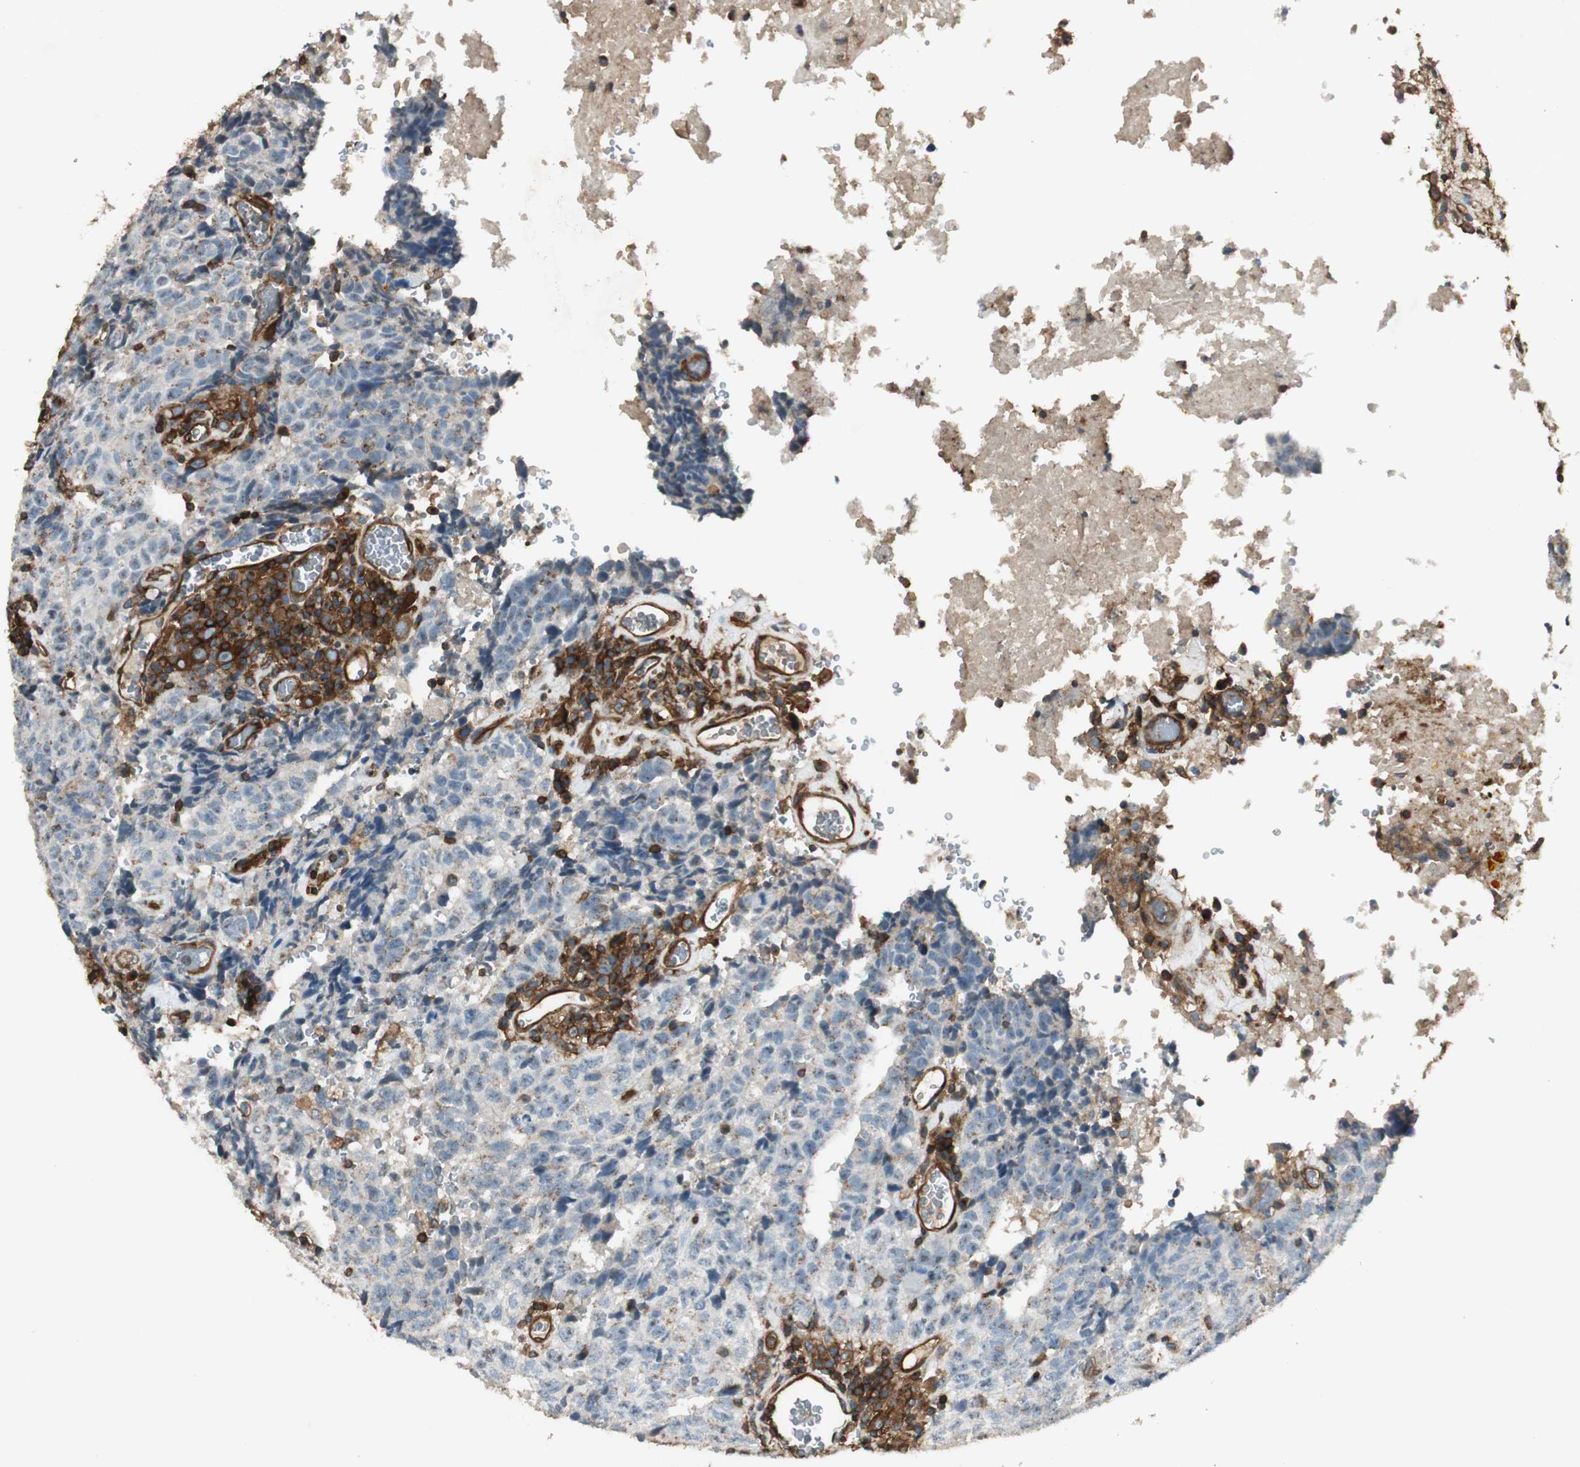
{"staining": {"intensity": "negative", "quantity": "none", "location": "none"}, "tissue": "testis cancer", "cell_type": "Tumor cells", "image_type": "cancer", "snomed": [{"axis": "morphology", "description": "Necrosis, NOS"}, {"axis": "morphology", "description": "Carcinoma, Embryonal, NOS"}, {"axis": "topography", "description": "Testis"}], "caption": "Immunohistochemistry of human embryonal carcinoma (testis) demonstrates no expression in tumor cells.", "gene": "BTN3A3", "patient": {"sex": "male", "age": 19}}